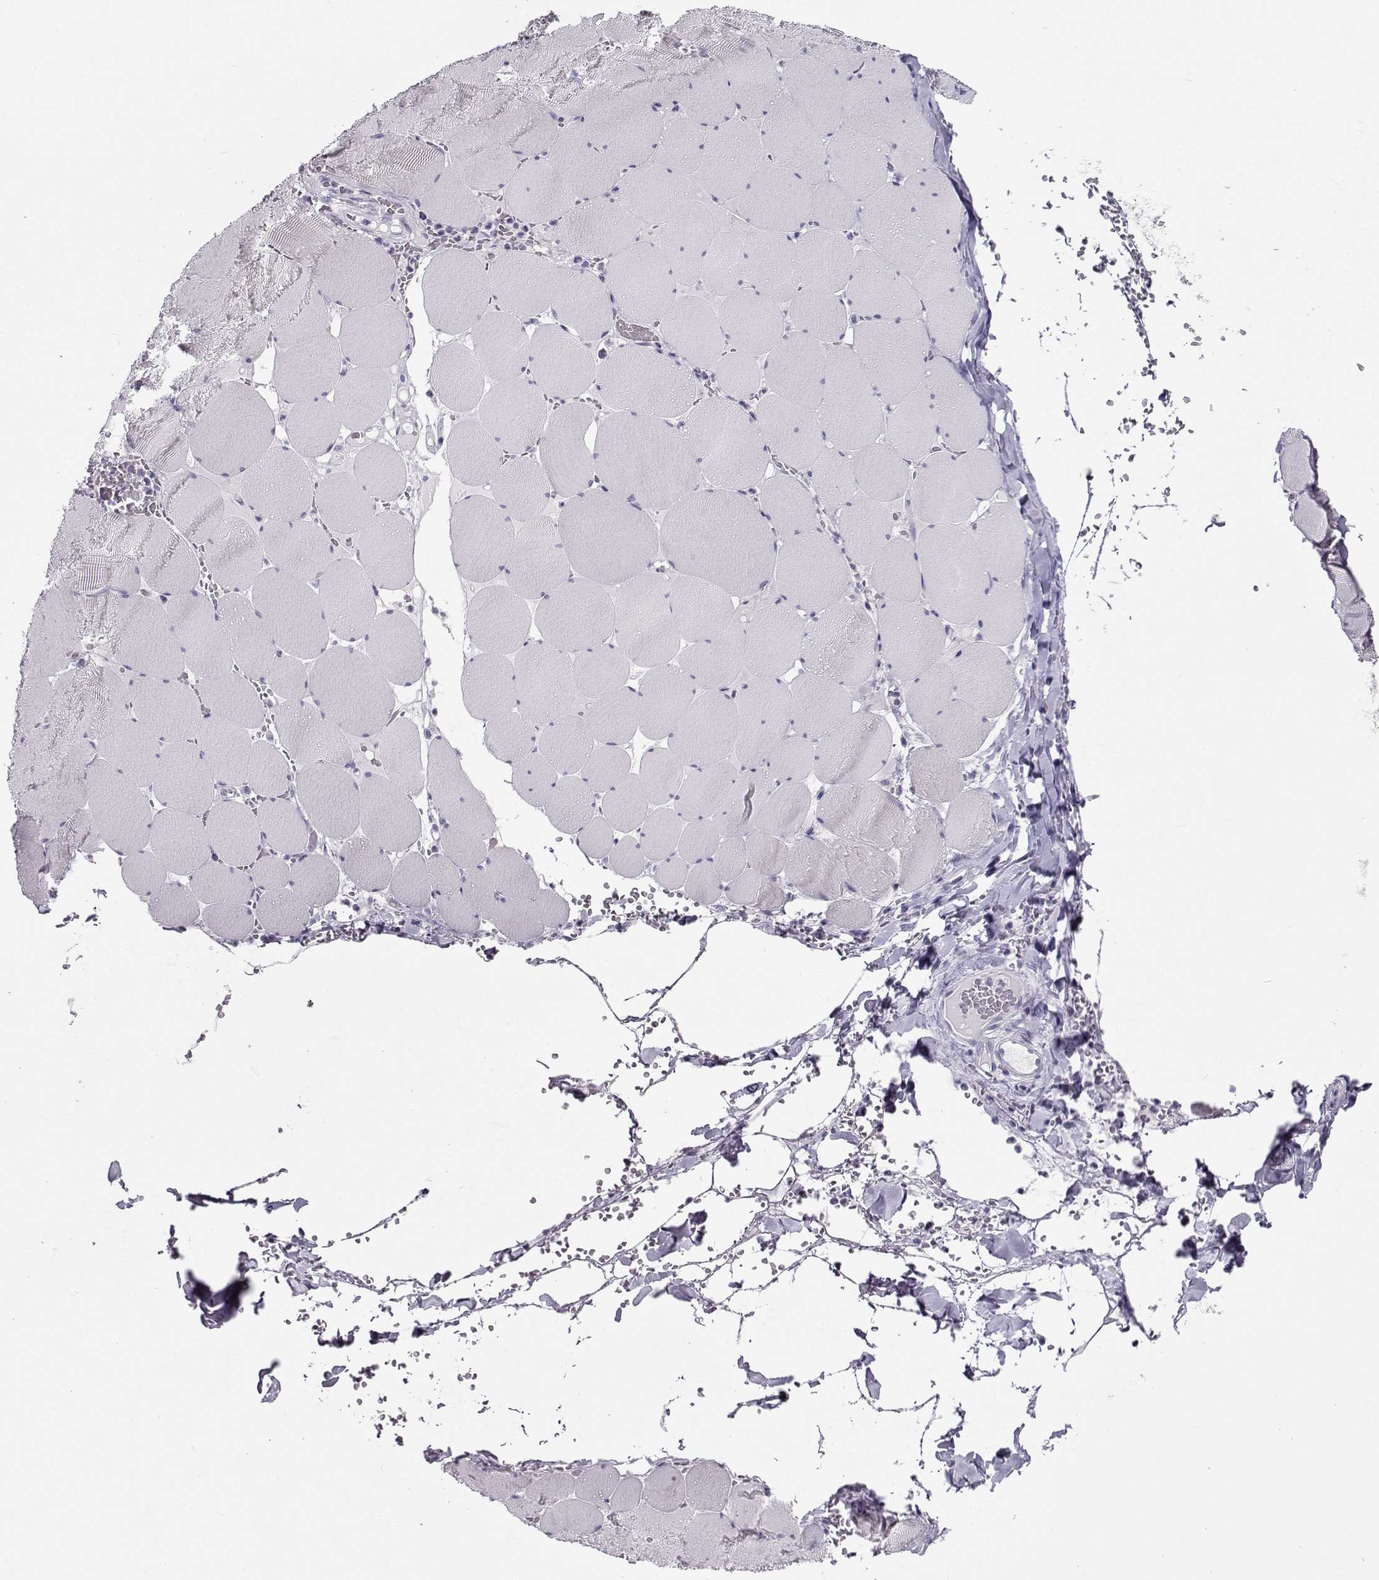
{"staining": {"intensity": "negative", "quantity": "none", "location": "none"}, "tissue": "skeletal muscle", "cell_type": "Myocytes", "image_type": "normal", "snomed": [{"axis": "morphology", "description": "Normal tissue, NOS"}, {"axis": "morphology", "description": "Malignant melanoma, Metastatic site"}, {"axis": "topography", "description": "Skeletal muscle"}], "caption": "Myocytes show no significant protein positivity in benign skeletal muscle. The staining was performed using DAB to visualize the protein expression in brown, while the nuclei were stained in blue with hematoxylin (Magnification: 20x).", "gene": "FEZF1", "patient": {"sex": "male", "age": 50}}